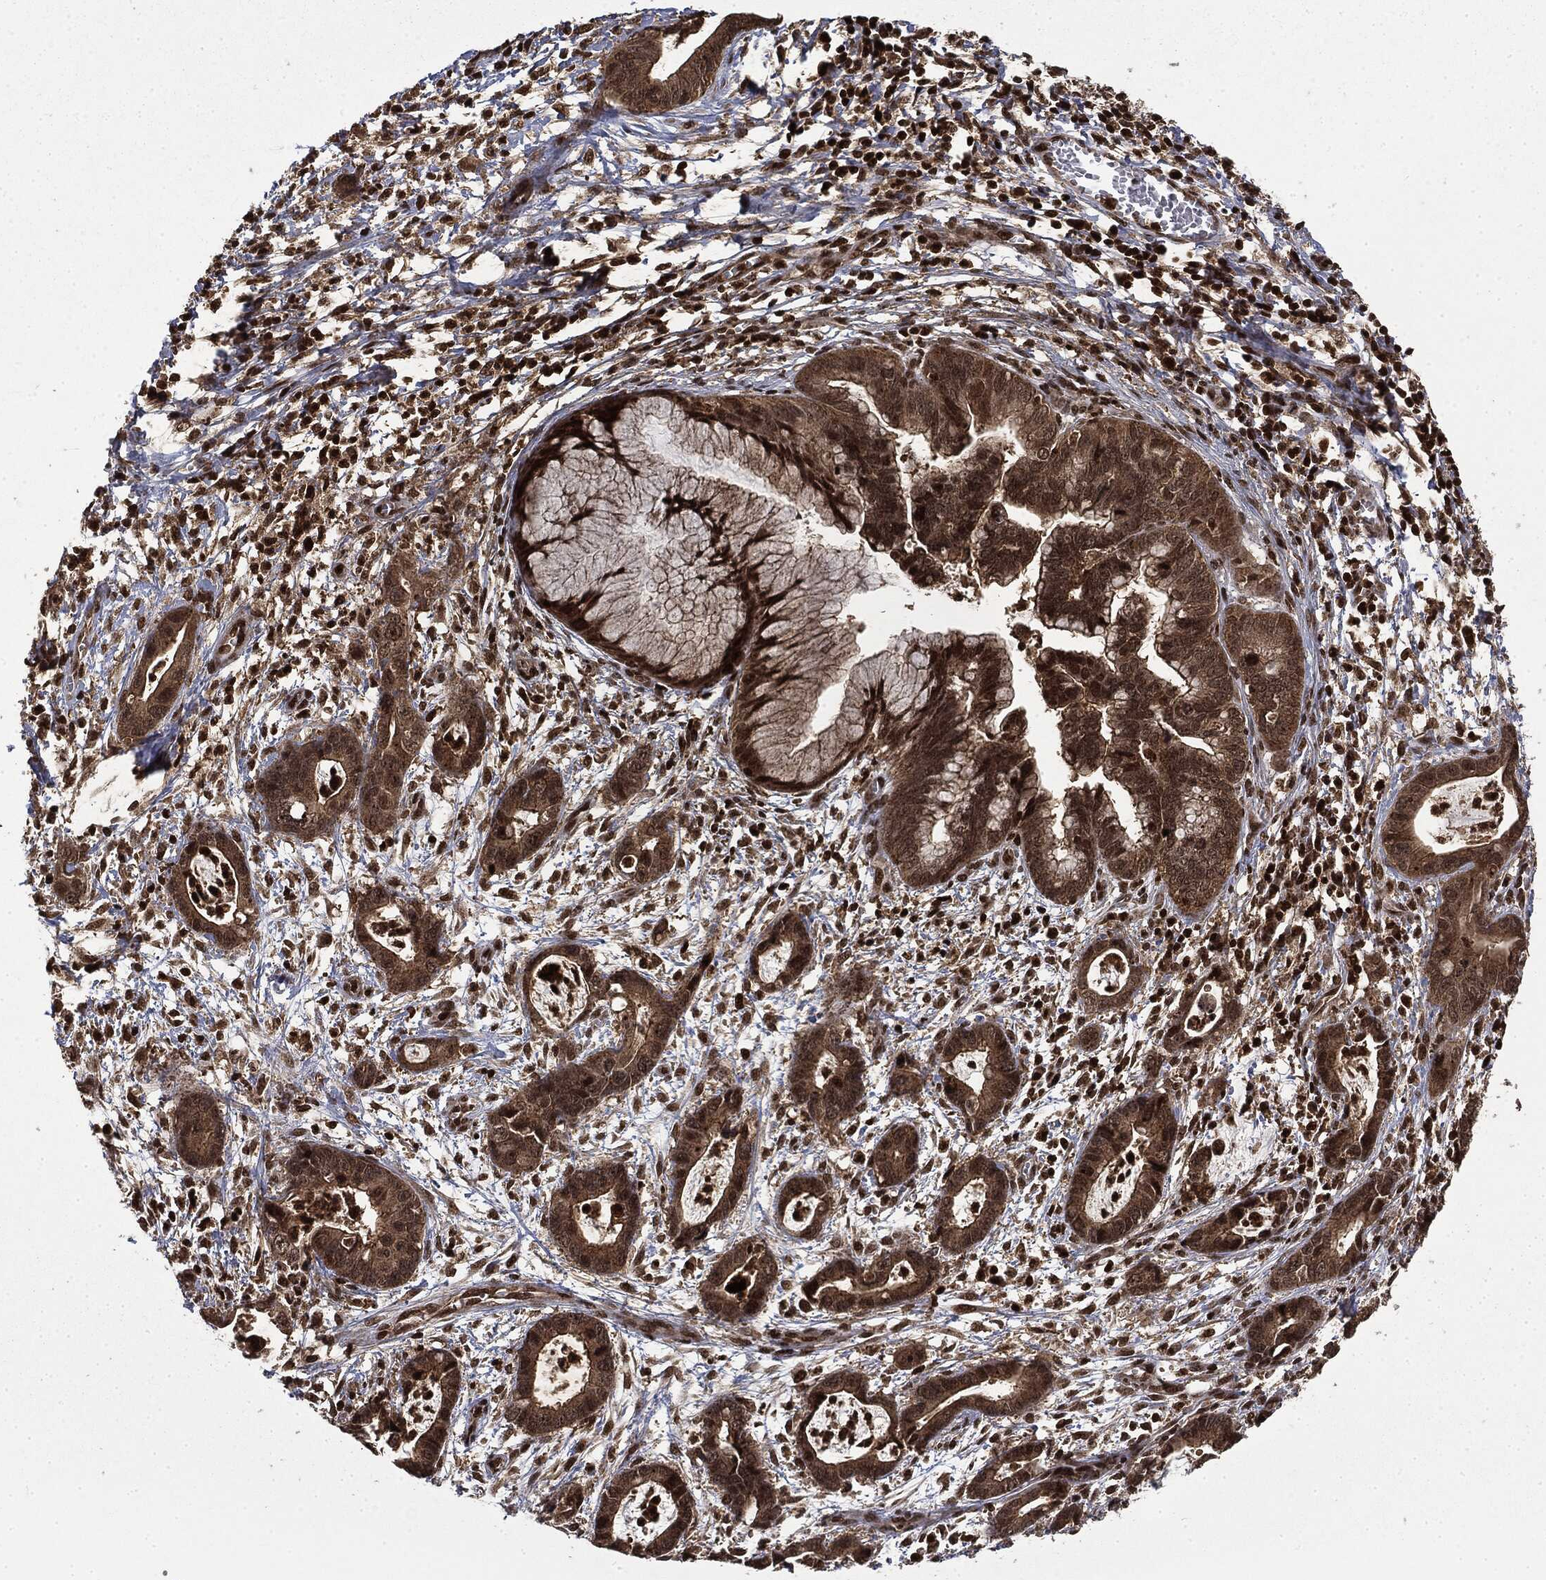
{"staining": {"intensity": "strong", "quantity": ">75%", "location": "cytoplasmic/membranous,nuclear"}, "tissue": "cervical cancer", "cell_type": "Tumor cells", "image_type": "cancer", "snomed": [{"axis": "morphology", "description": "Adenocarcinoma, NOS"}, {"axis": "topography", "description": "Cervix"}], "caption": "Immunohistochemical staining of human cervical cancer demonstrates high levels of strong cytoplasmic/membranous and nuclear protein expression in approximately >75% of tumor cells.", "gene": "CTDP1", "patient": {"sex": "female", "age": 44}}